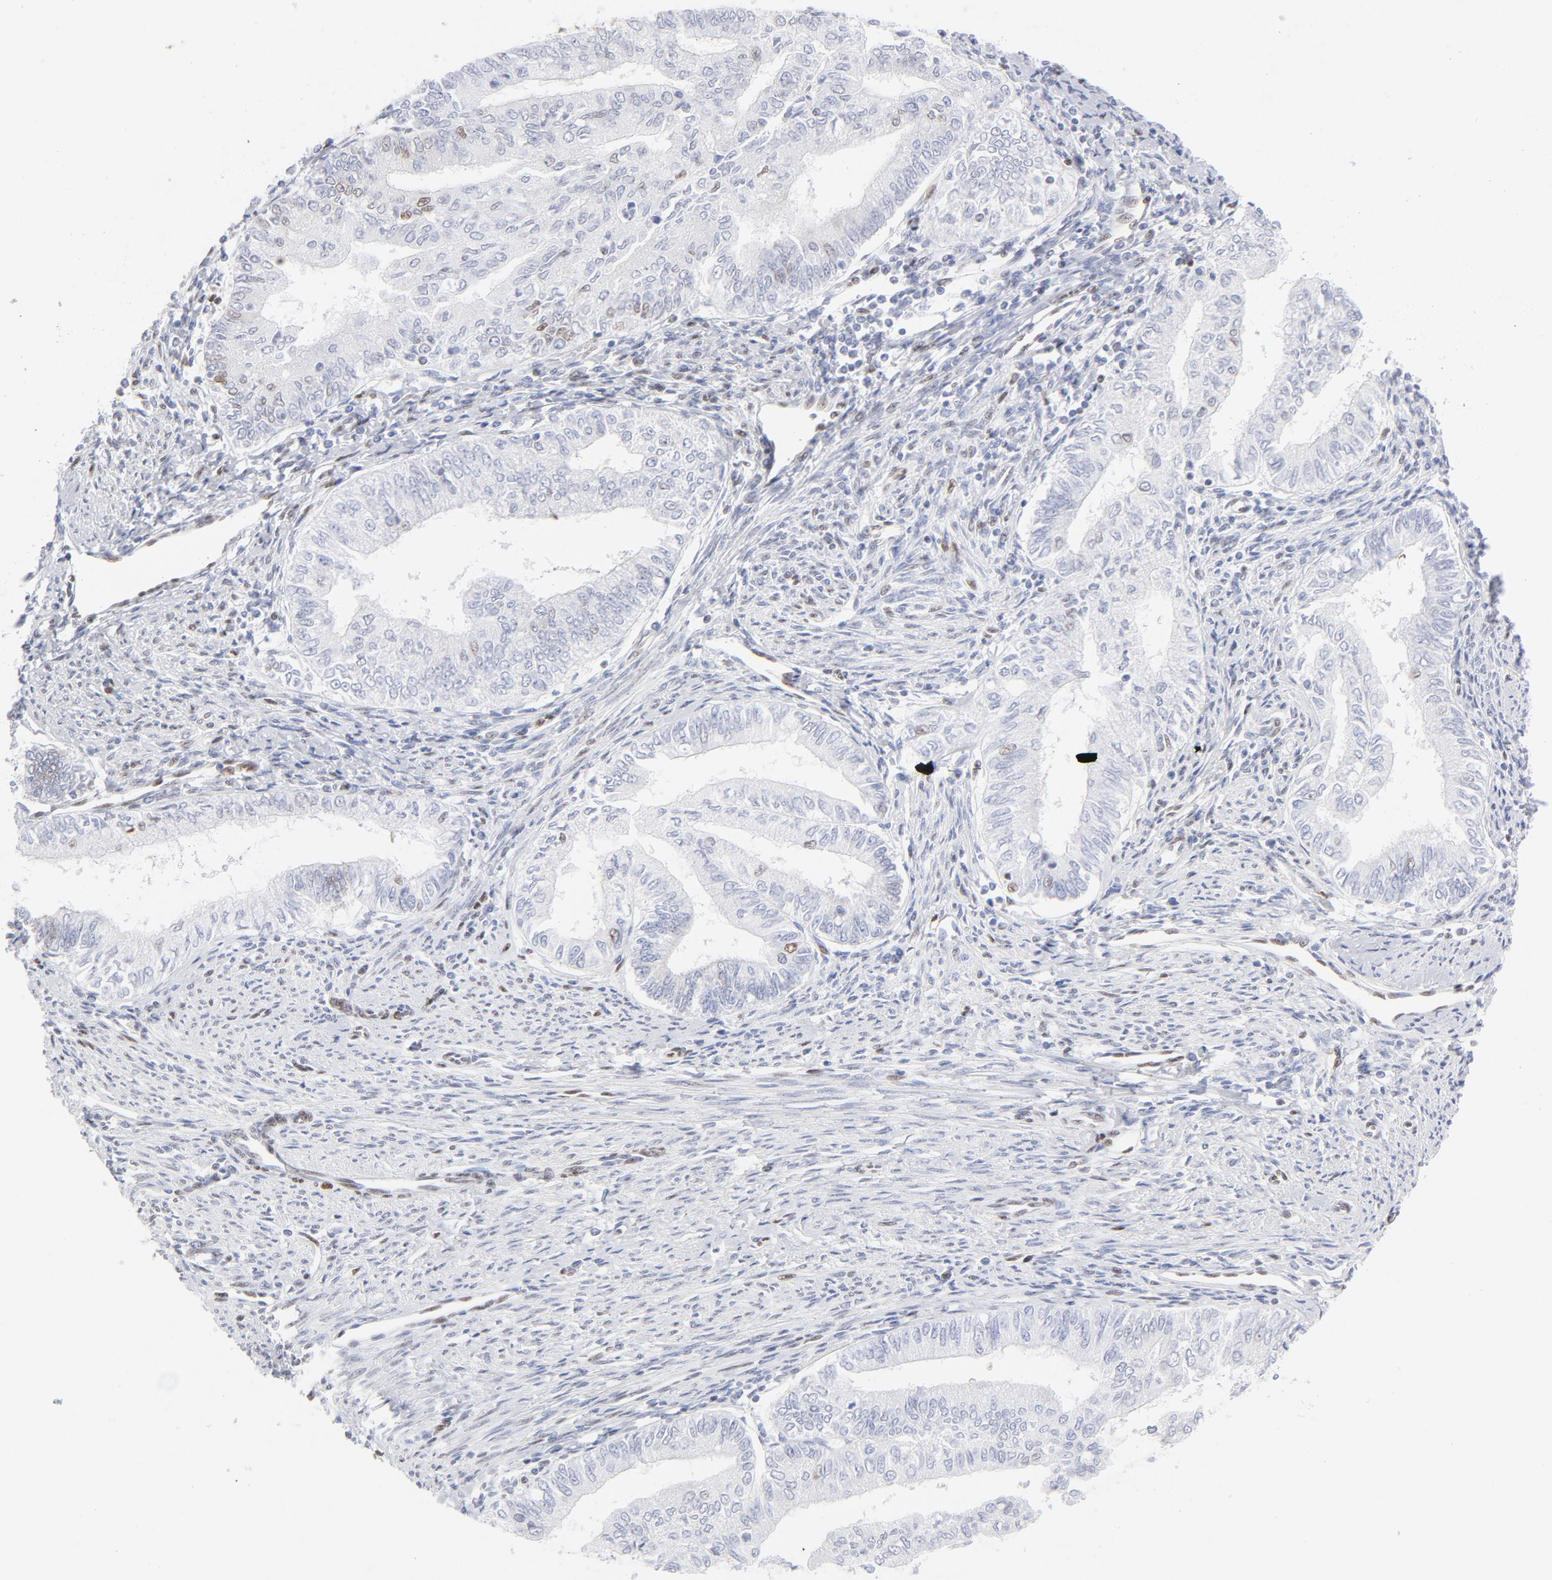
{"staining": {"intensity": "moderate", "quantity": "<25%", "location": "nuclear"}, "tissue": "endometrial cancer", "cell_type": "Tumor cells", "image_type": "cancer", "snomed": [{"axis": "morphology", "description": "Adenocarcinoma, NOS"}, {"axis": "topography", "description": "Endometrium"}], "caption": "Tumor cells display moderate nuclear staining in approximately <25% of cells in endometrial adenocarcinoma. The staining was performed using DAB, with brown indicating positive protein expression. Nuclei are stained blue with hematoxylin.", "gene": "ATF2", "patient": {"sex": "female", "age": 66}}